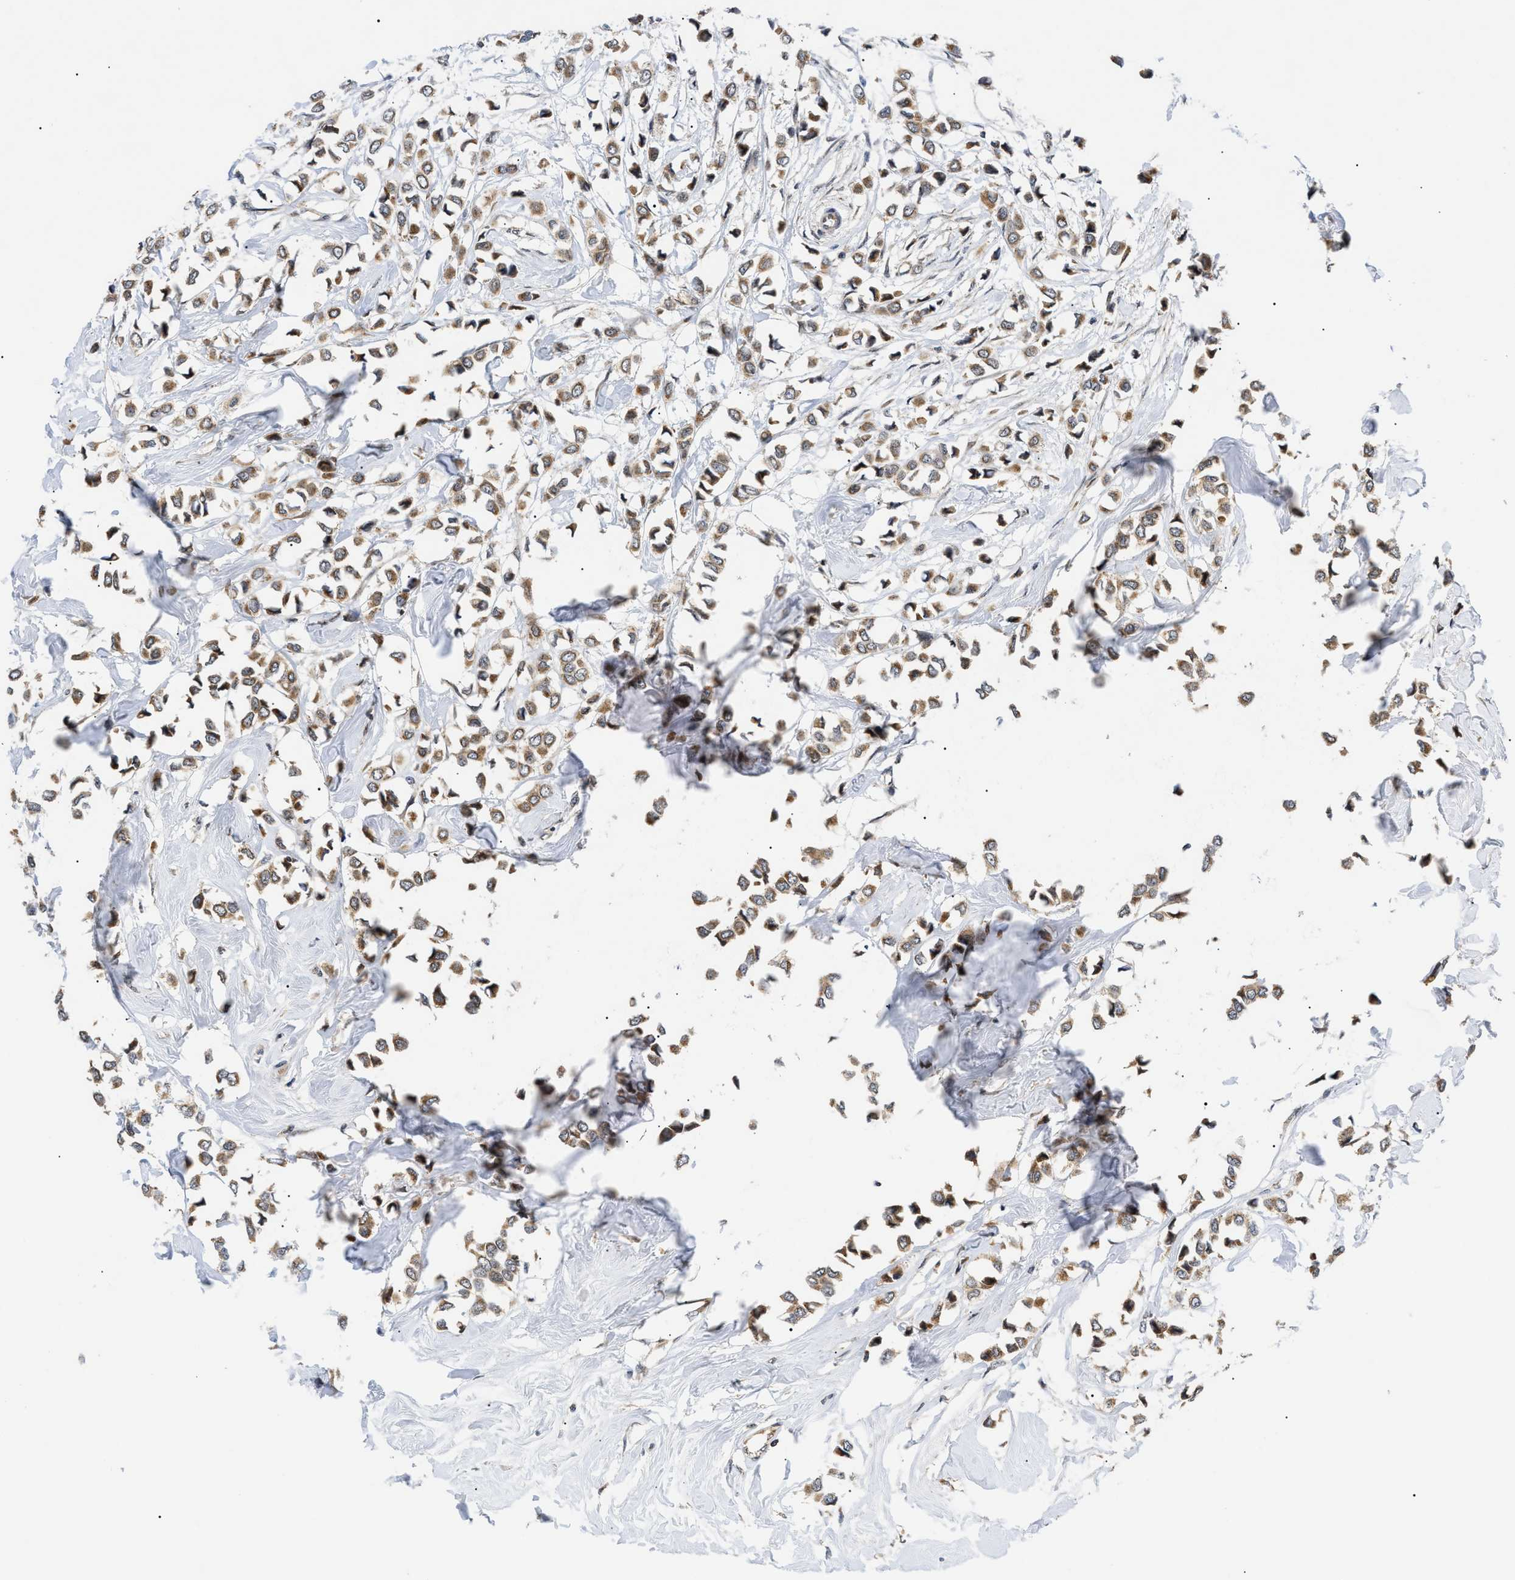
{"staining": {"intensity": "moderate", "quantity": ">75%", "location": "cytoplasmic/membranous"}, "tissue": "breast cancer", "cell_type": "Tumor cells", "image_type": "cancer", "snomed": [{"axis": "morphology", "description": "Lobular carcinoma"}, {"axis": "topography", "description": "Breast"}], "caption": "Immunohistochemical staining of human lobular carcinoma (breast) exhibits medium levels of moderate cytoplasmic/membranous expression in approximately >75% of tumor cells. The staining was performed using DAB (3,3'-diaminobenzidine), with brown indicating positive protein expression. Nuclei are stained blue with hematoxylin.", "gene": "ZBTB11", "patient": {"sex": "female", "age": 51}}